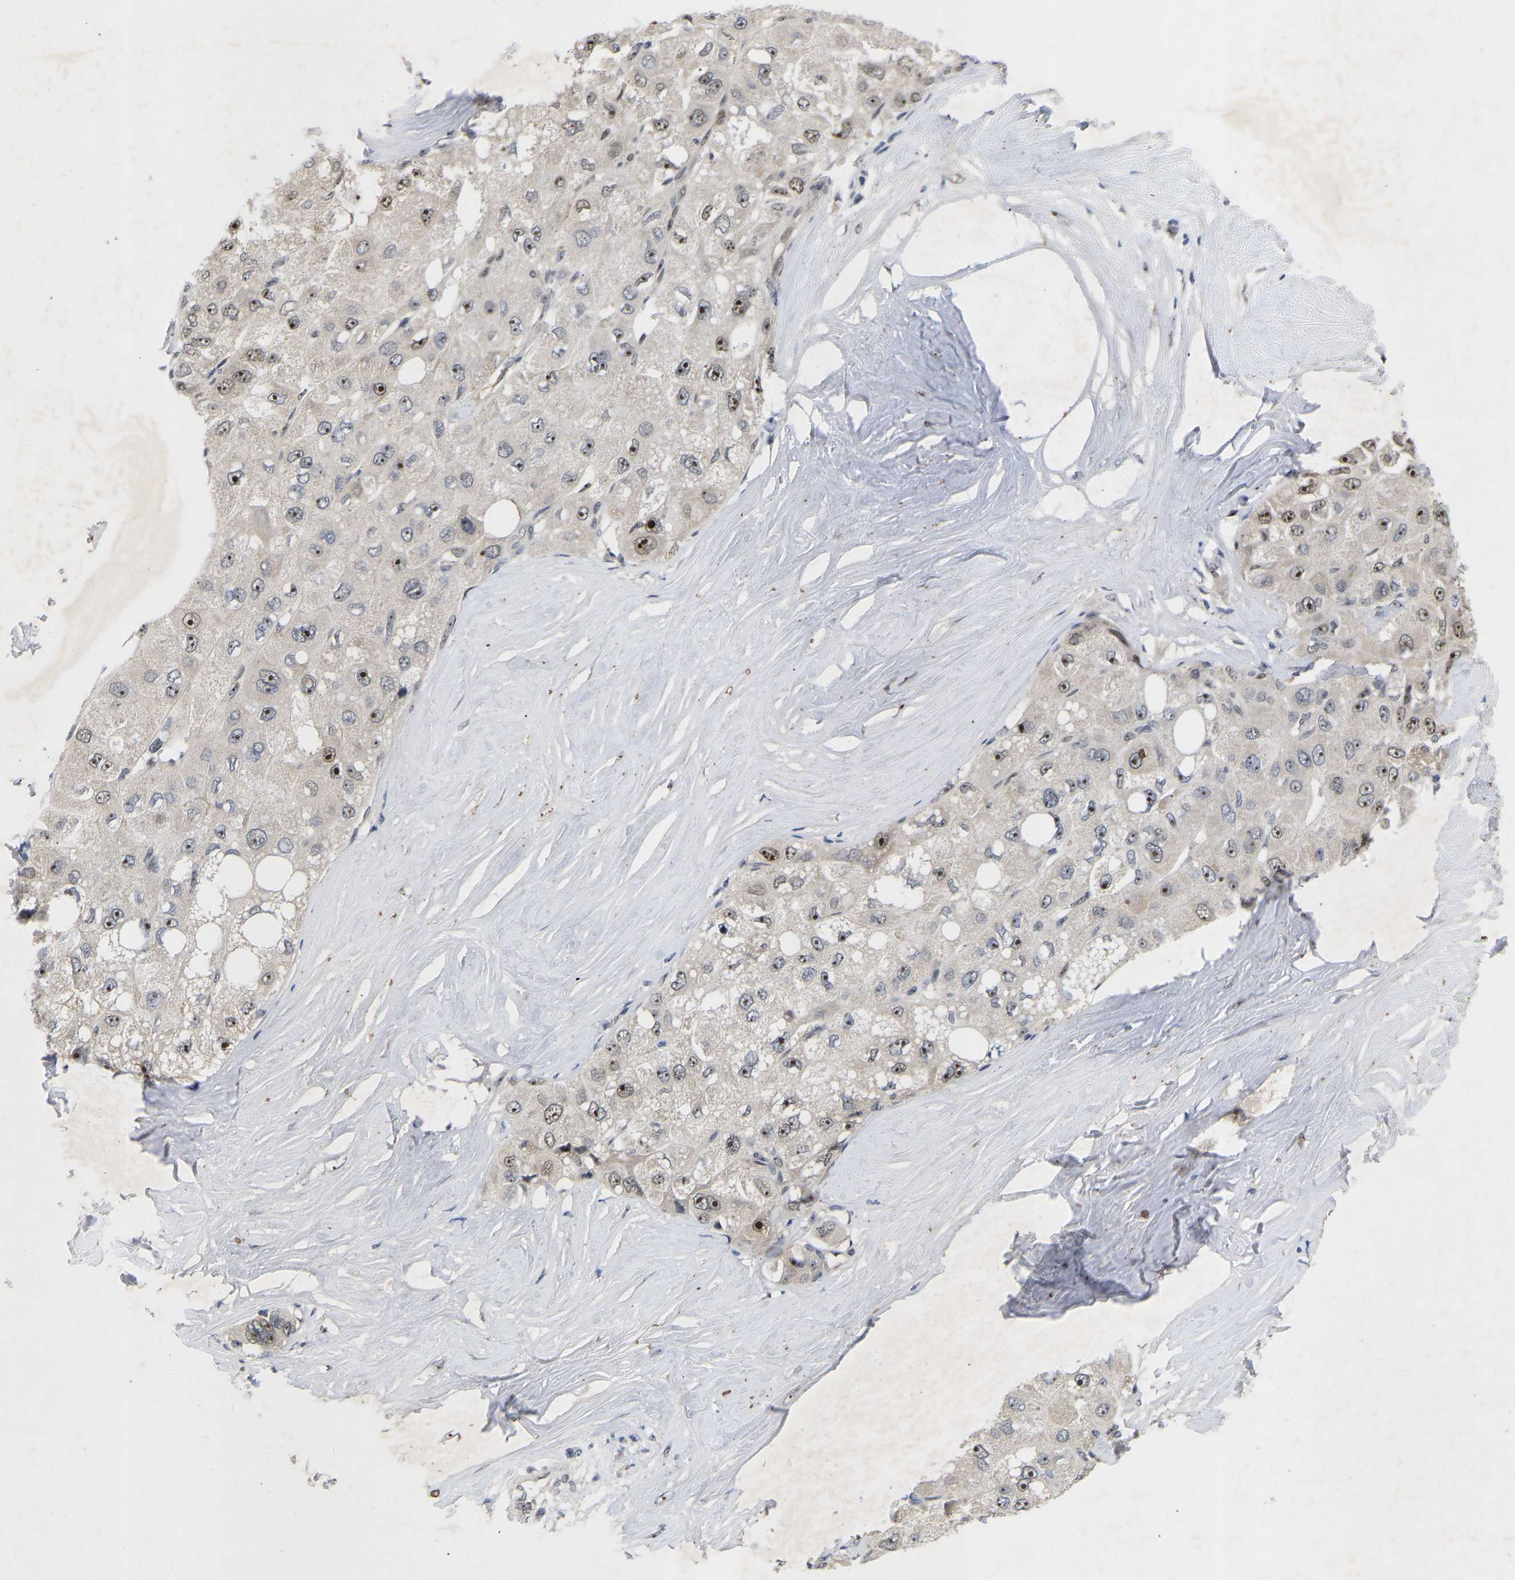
{"staining": {"intensity": "moderate", "quantity": ">75%", "location": "nuclear"}, "tissue": "liver cancer", "cell_type": "Tumor cells", "image_type": "cancer", "snomed": [{"axis": "morphology", "description": "Carcinoma, Hepatocellular, NOS"}, {"axis": "topography", "description": "Liver"}], "caption": "High-power microscopy captured an immunohistochemistry (IHC) photomicrograph of hepatocellular carcinoma (liver), revealing moderate nuclear staining in about >75% of tumor cells.", "gene": "NLE1", "patient": {"sex": "male", "age": 80}}